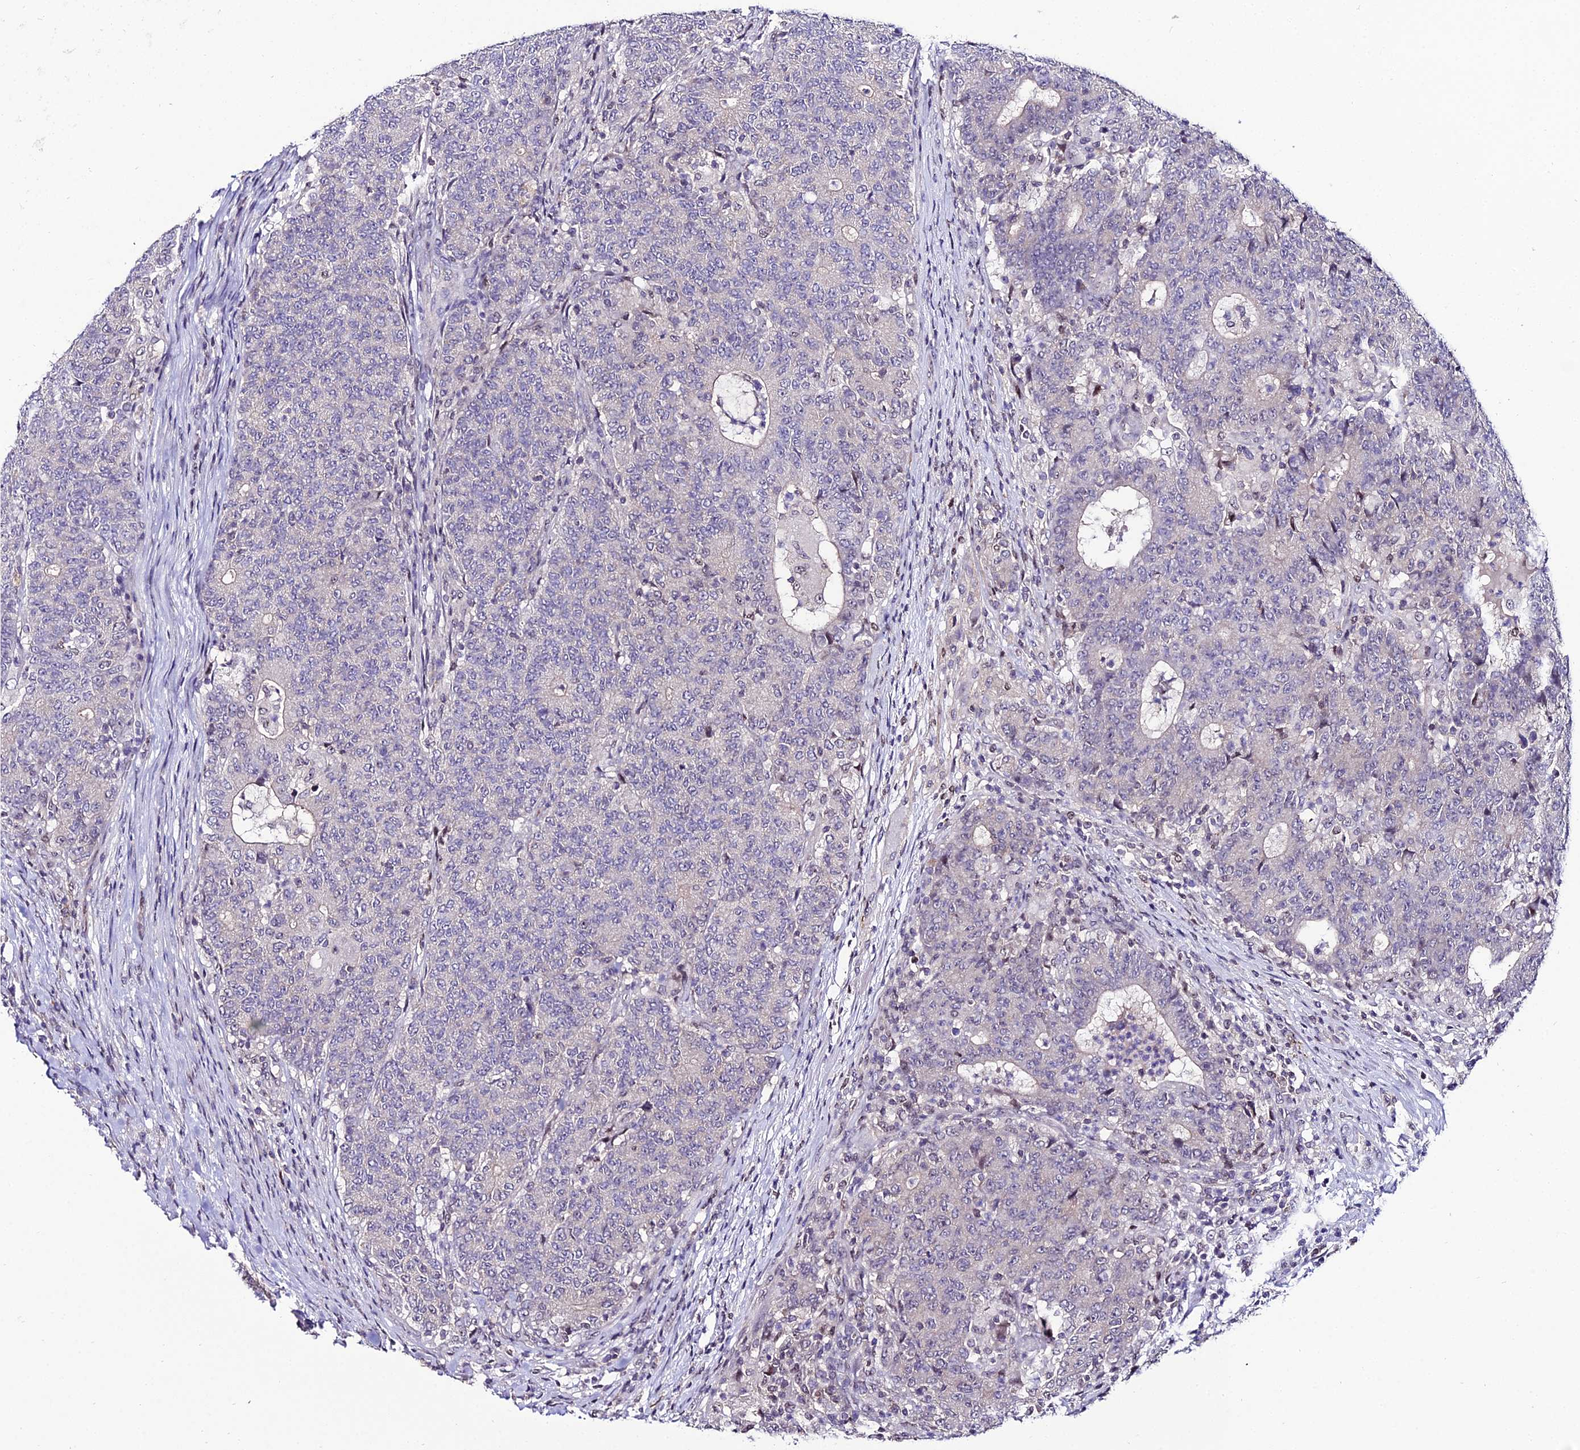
{"staining": {"intensity": "negative", "quantity": "none", "location": "none"}, "tissue": "colorectal cancer", "cell_type": "Tumor cells", "image_type": "cancer", "snomed": [{"axis": "morphology", "description": "Adenocarcinoma, NOS"}, {"axis": "topography", "description": "Colon"}], "caption": "Image shows no significant protein expression in tumor cells of colorectal cancer.", "gene": "SHQ1", "patient": {"sex": "female", "age": 75}}